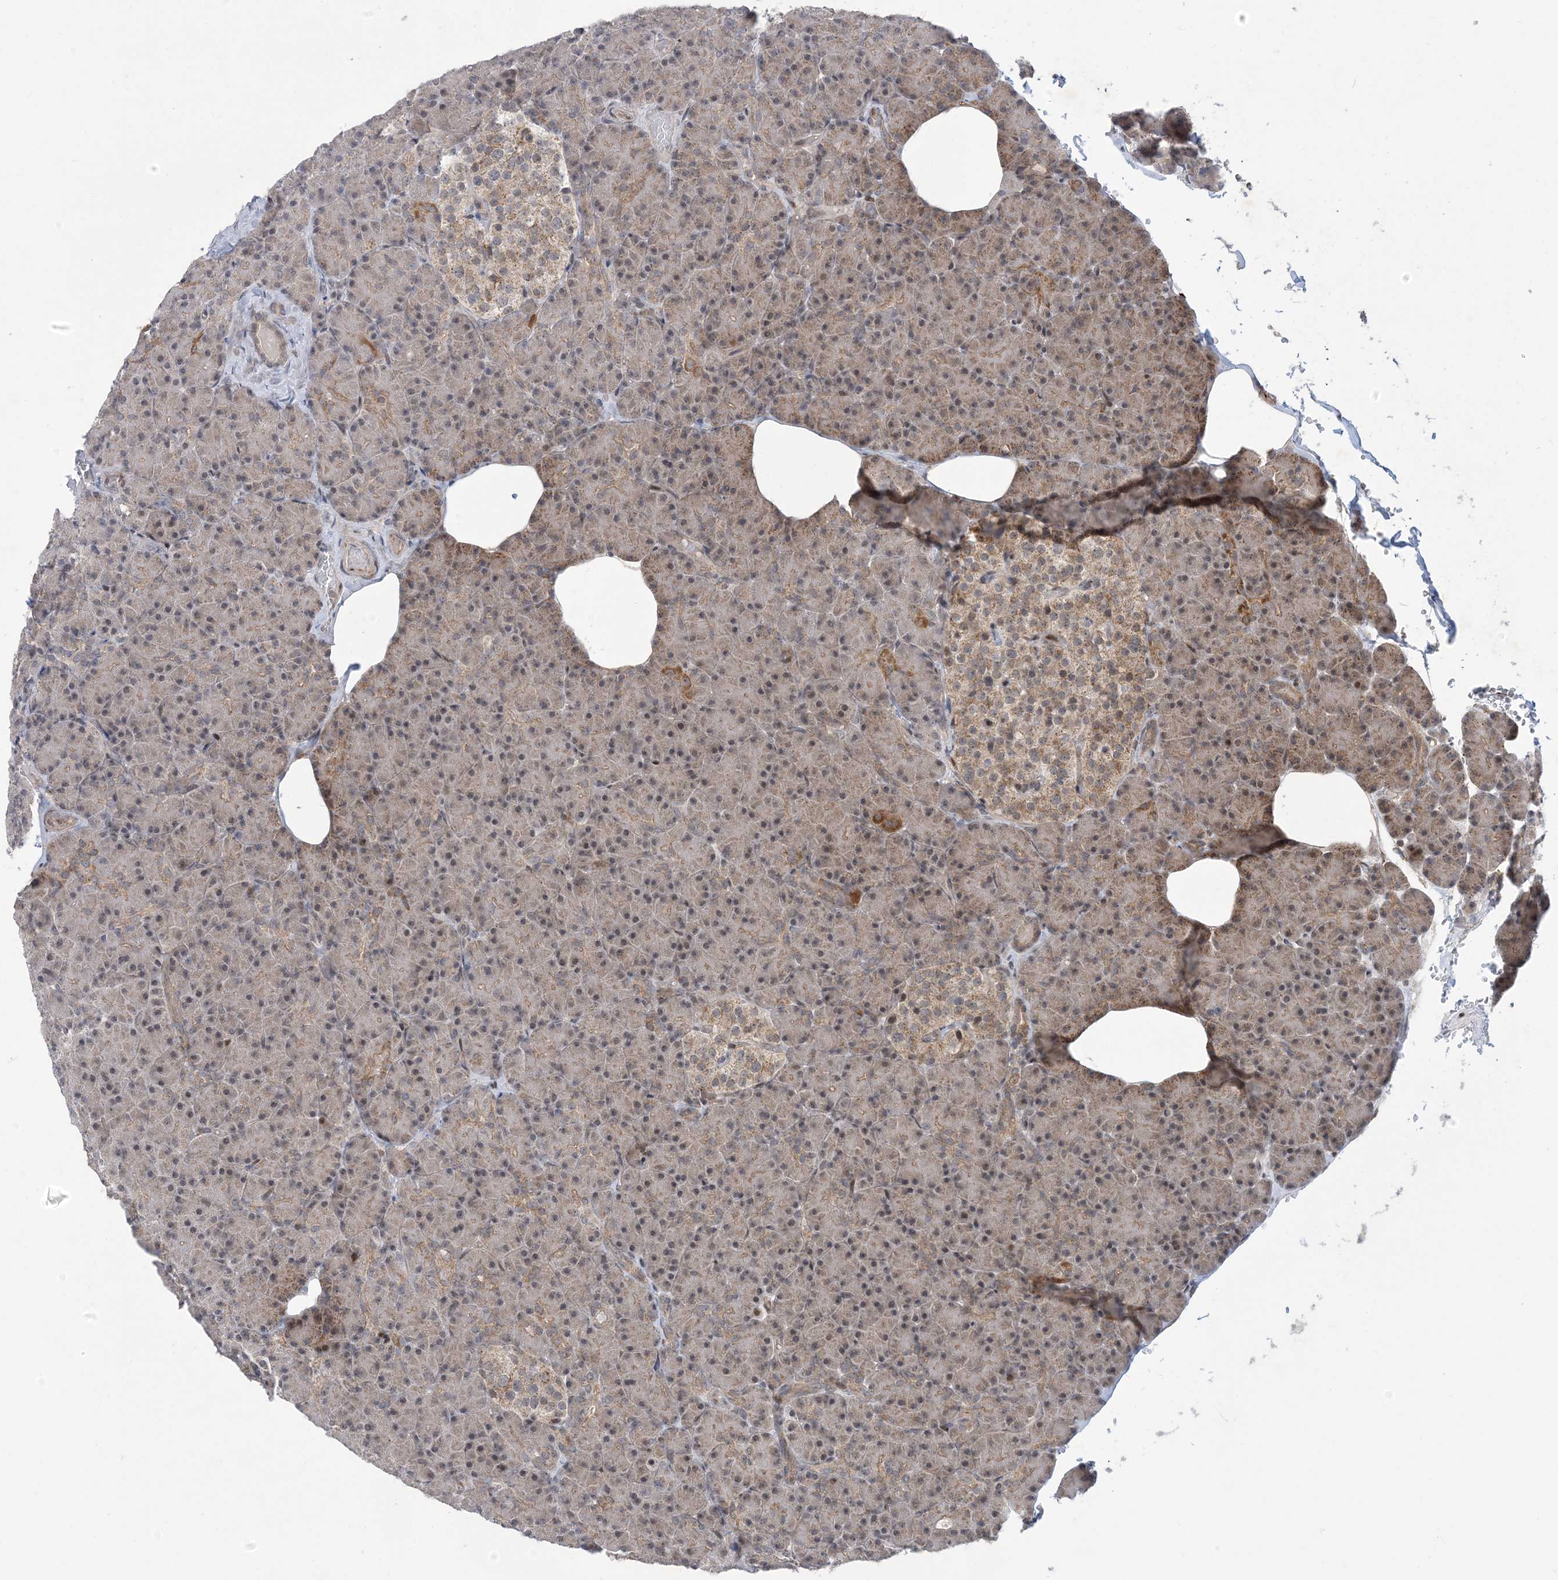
{"staining": {"intensity": "moderate", "quantity": ">75%", "location": "cytoplasmic/membranous,nuclear"}, "tissue": "pancreas", "cell_type": "Exocrine glandular cells", "image_type": "normal", "snomed": [{"axis": "morphology", "description": "Normal tissue, NOS"}, {"axis": "topography", "description": "Pancreas"}], "caption": "Brown immunohistochemical staining in normal human pancreas reveals moderate cytoplasmic/membranous,nuclear expression in about >75% of exocrine glandular cells. Using DAB (3,3'-diaminobenzidine) (brown) and hematoxylin (blue) stains, captured at high magnification using brightfield microscopy.", "gene": "FAM9B", "patient": {"sex": "female", "age": 43}}